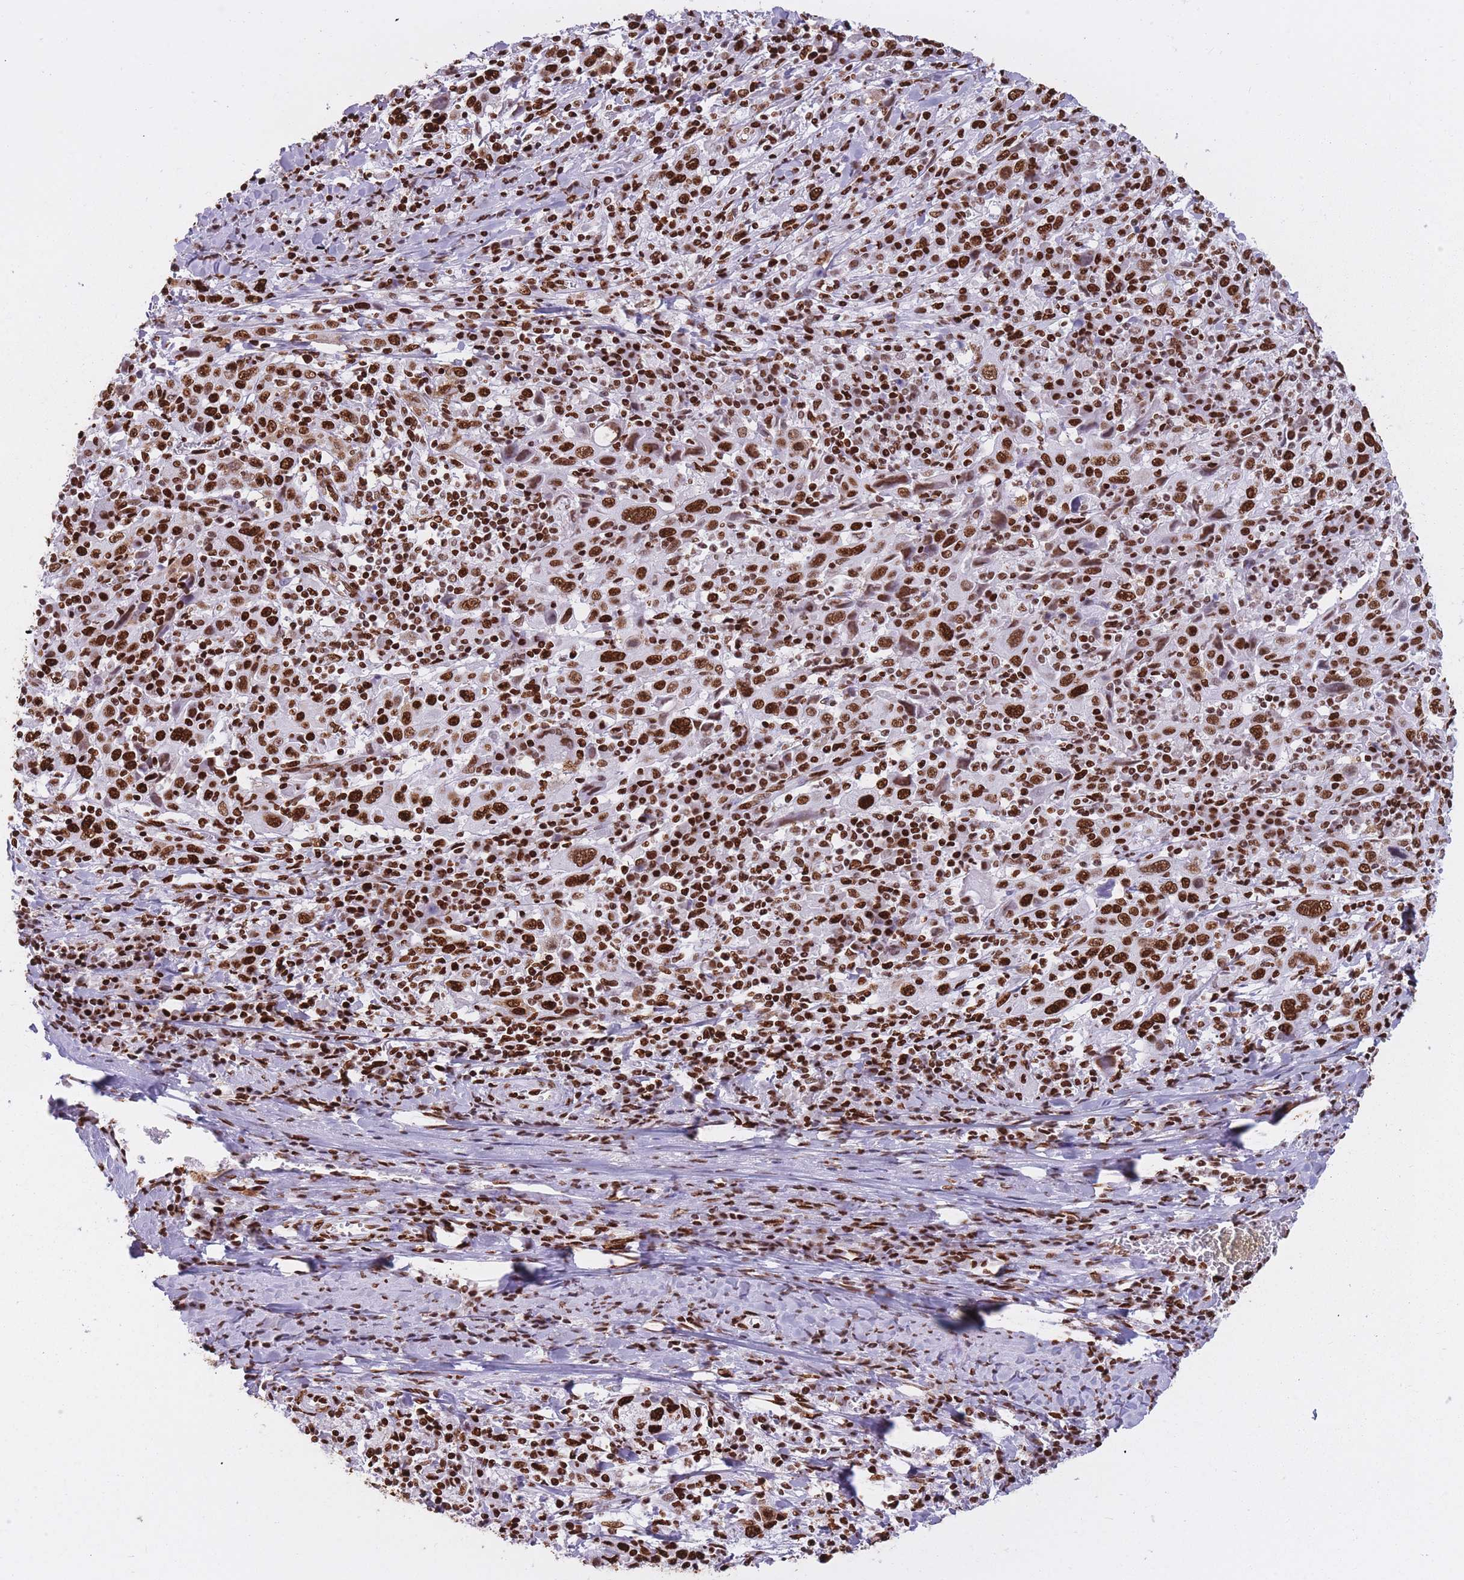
{"staining": {"intensity": "strong", "quantity": ">75%", "location": "nuclear"}, "tissue": "cervical cancer", "cell_type": "Tumor cells", "image_type": "cancer", "snomed": [{"axis": "morphology", "description": "Squamous cell carcinoma, NOS"}, {"axis": "topography", "description": "Cervix"}], "caption": "Cervical cancer (squamous cell carcinoma) tissue reveals strong nuclear expression in about >75% of tumor cells", "gene": "HNRNPUL1", "patient": {"sex": "female", "age": 46}}